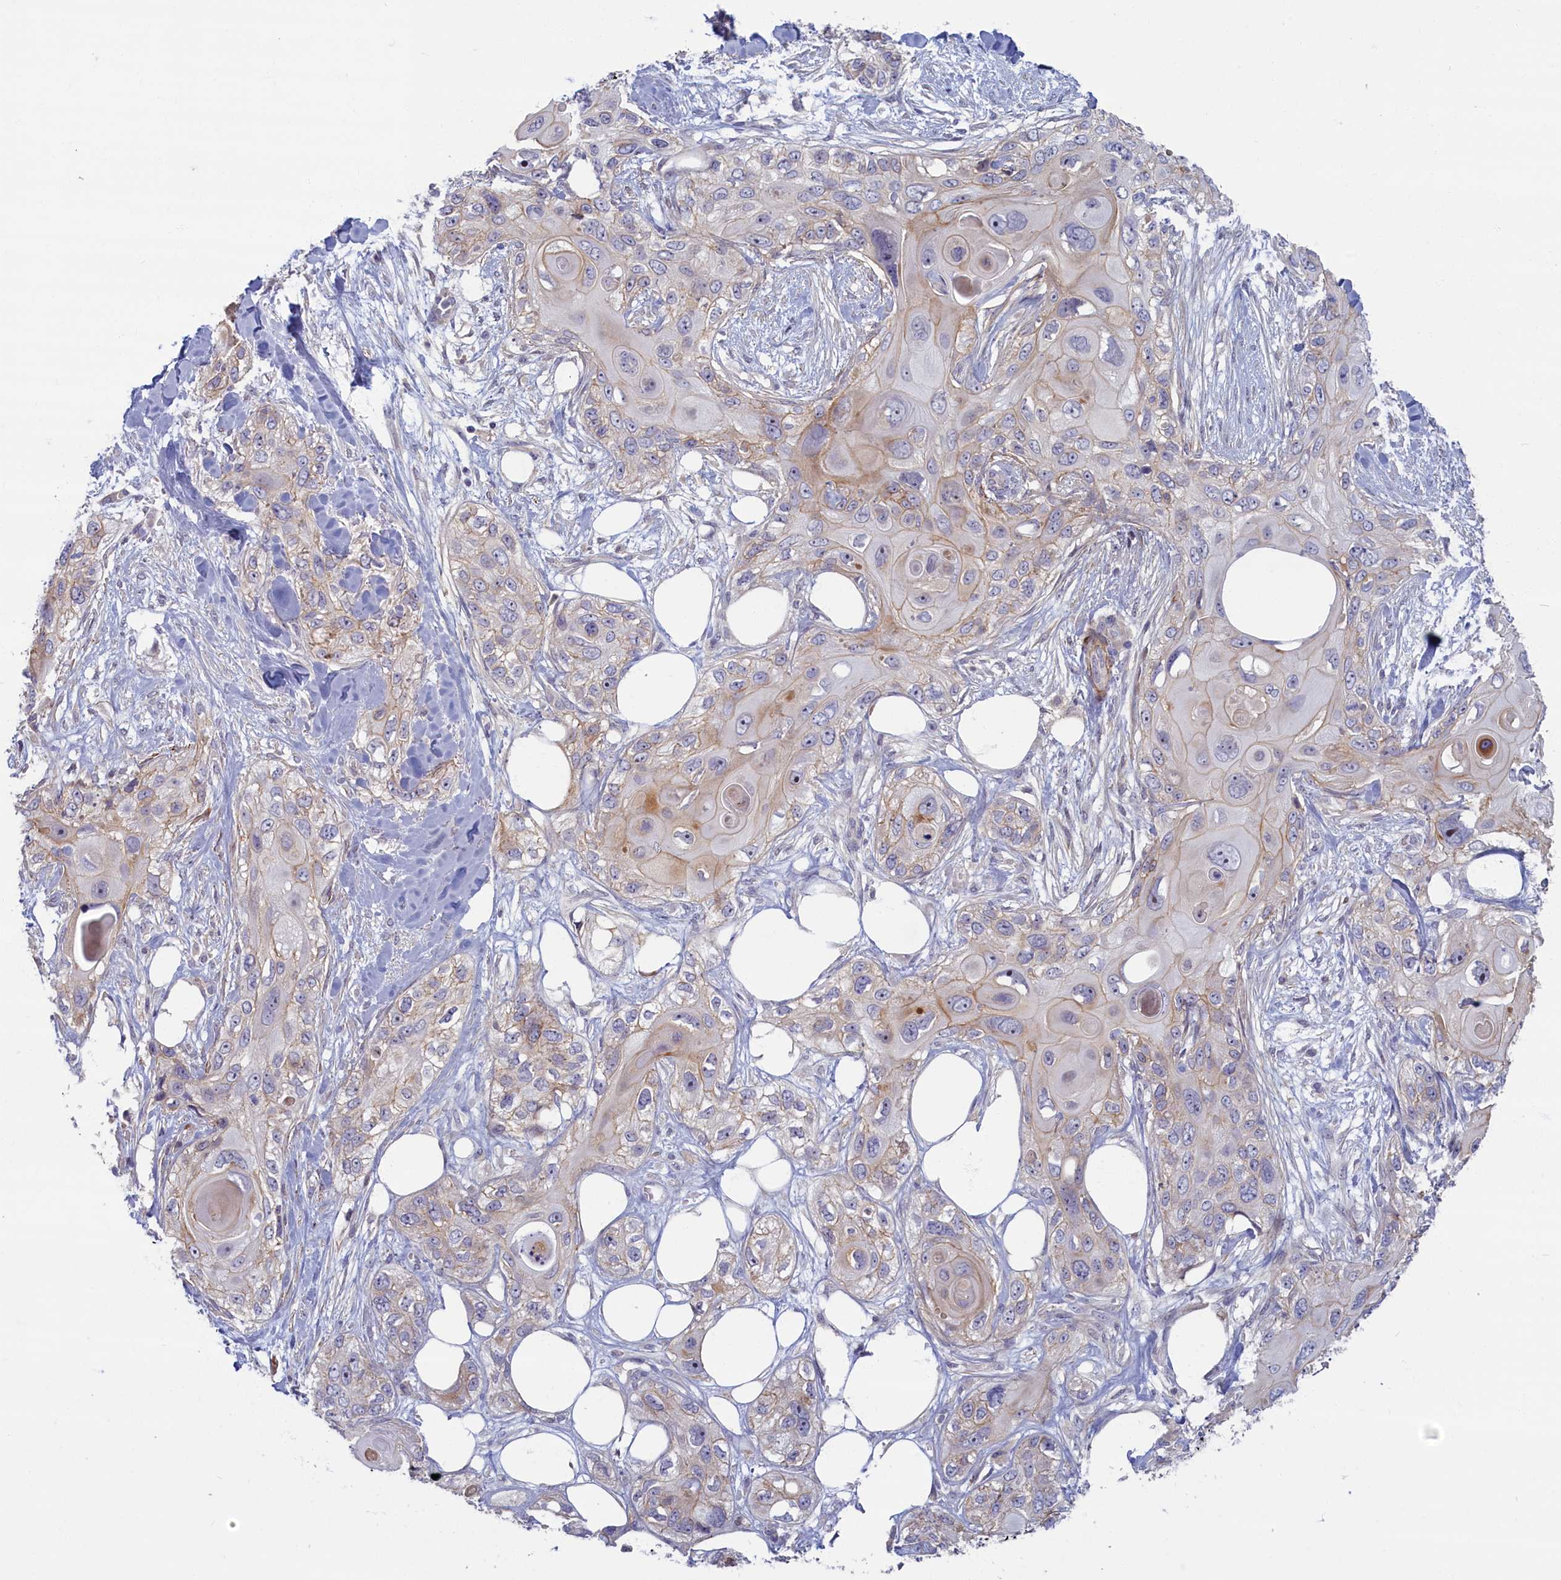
{"staining": {"intensity": "weak", "quantity": "<25%", "location": "cytoplasmic/membranous"}, "tissue": "skin cancer", "cell_type": "Tumor cells", "image_type": "cancer", "snomed": [{"axis": "morphology", "description": "Normal tissue, NOS"}, {"axis": "morphology", "description": "Squamous cell carcinoma, NOS"}, {"axis": "topography", "description": "Skin"}], "caption": "Immunohistochemical staining of skin squamous cell carcinoma demonstrates no significant staining in tumor cells.", "gene": "TRPM4", "patient": {"sex": "male", "age": 72}}